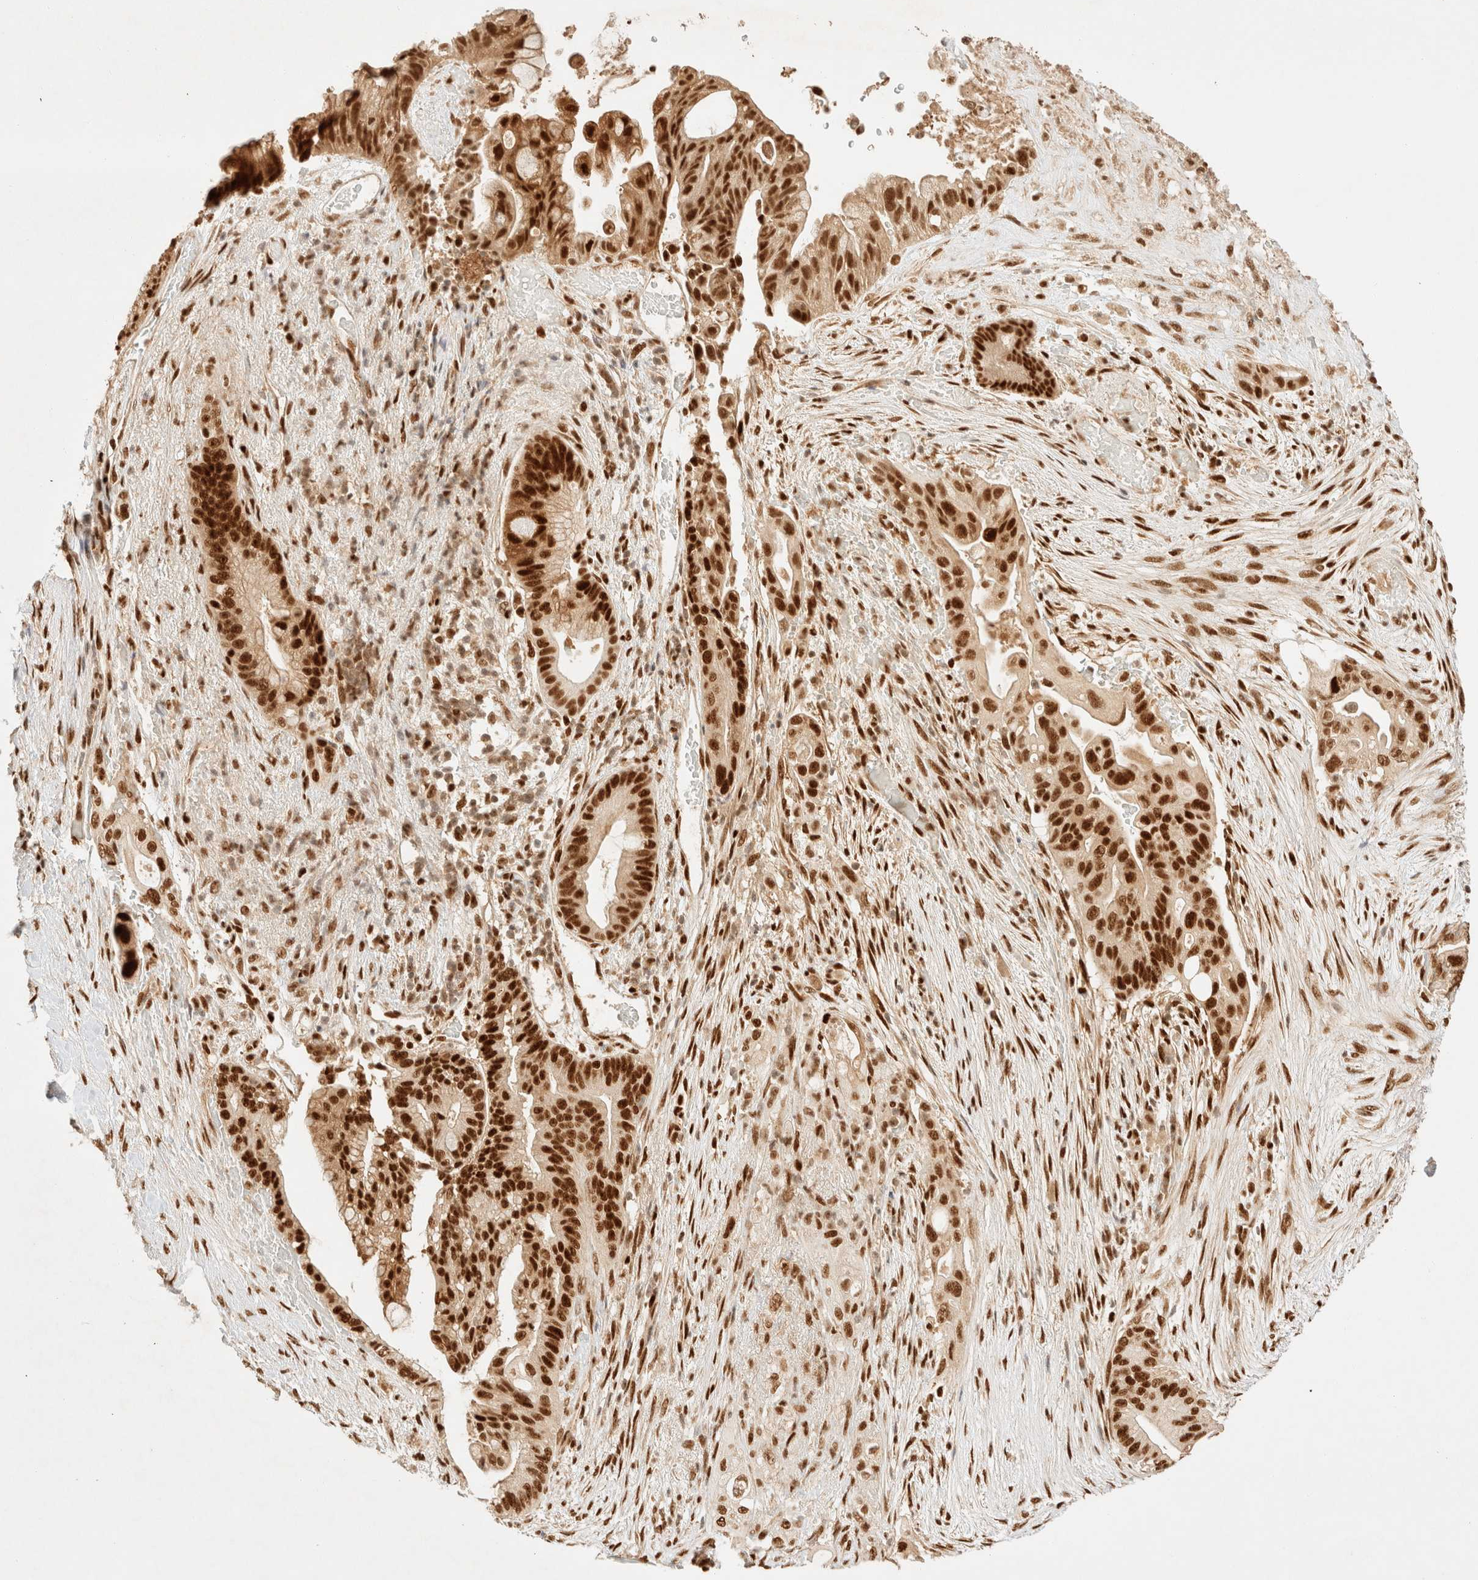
{"staining": {"intensity": "strong", "quantity": ">75%", "location": "nuclear"}, "tissue": "pancreatic cancer", "cell_type": "Tumor cells", "image_type": "cancer", "snomed": [{"axis": "morphology", "description": "Adenocarcinoma, NOS"}, {"axis": "topography", "description": "Pancreas"}], "caption": "Strong nuclear protein staining is present in about >75% of tumor cells in adenocarcinoma (pancreatic). (DAB (3,3'-diaminobenzidine) IHC with brightfield microscopy, high magnification).", "gene": "ZNF768", "patient": {"sex": "male", "age": 53}}